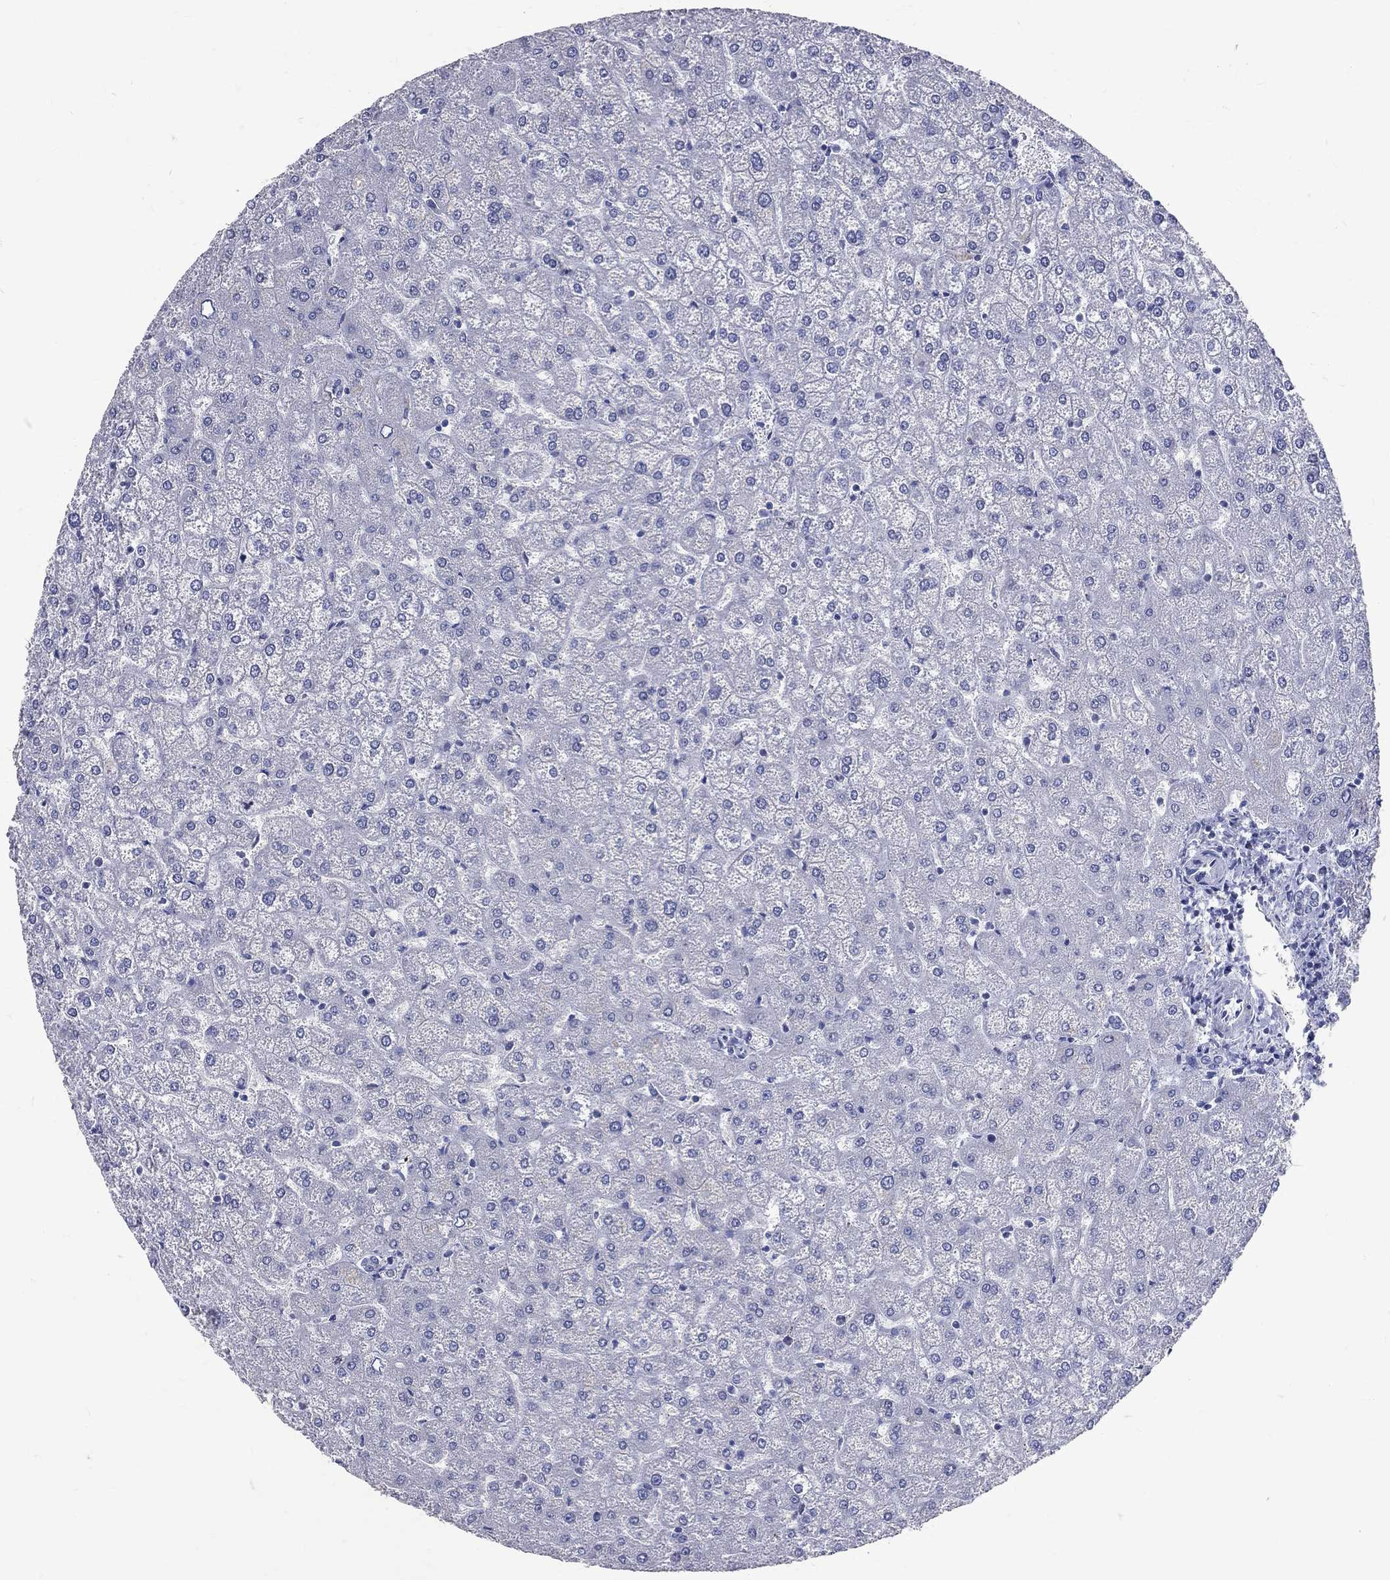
{"staining": {"intensity": "negative", "quantity": "none", "location": "none"}, "tissue": "liver", "cell_type": "Cholangiocytes", "image_type": "normal", "snomed": [{"axis": "morphology", "description": "Normal tissue, NOS"}, {"axis": "topography", "description": "Liver"}], "caption": "Immunohistochemistry (IHC) of benign liver exhibits no expression in cholangiocytes.", "gene": "LAT", "patient": {"sex": "female", "age": 32}}